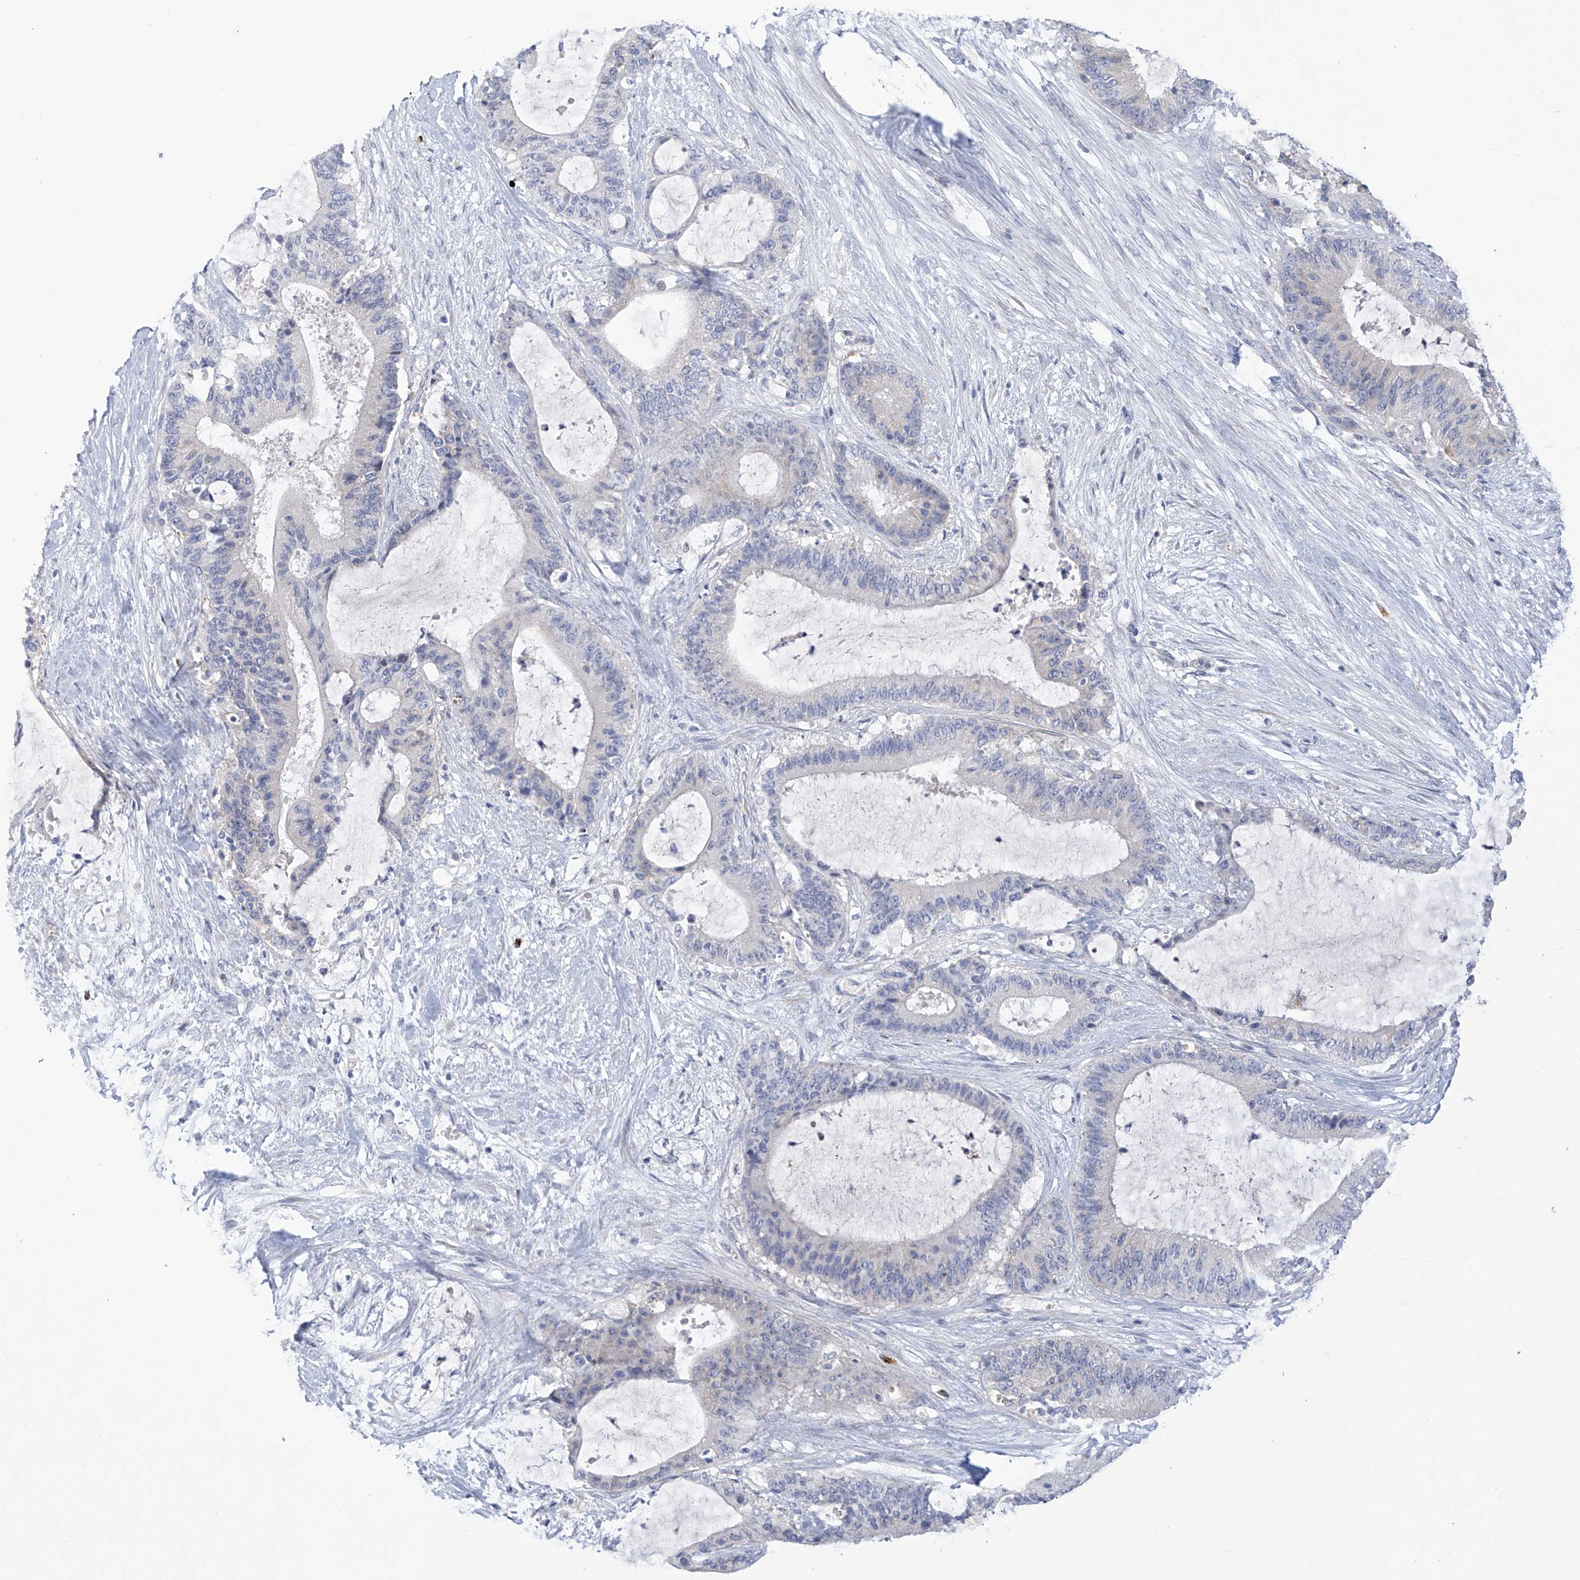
{"staining": {"intensity": "negative", "quantity": "none", "location": "none"}, "tissue": "liver cancer", "cell_type": "Tumor cells", "image_type": "cancer", "snomed": [{"axis": "morphology", "description": "Normal tissue, NOS"}, {"axis": "morphology", "description": "Cholangiocarcinoma"}, {"axis": "topography", "description": "Liver"}, {"axis": "topography", "description": "Peripheral nerve tissue"}], "caption": "This is a photomicrograph of immunohistochemistry (IHC) staining of liver cancer, which shows no positivity in tumor cells.", "gene": "SLCO4A1", "patient": {"sex": "female", "age": 73}}